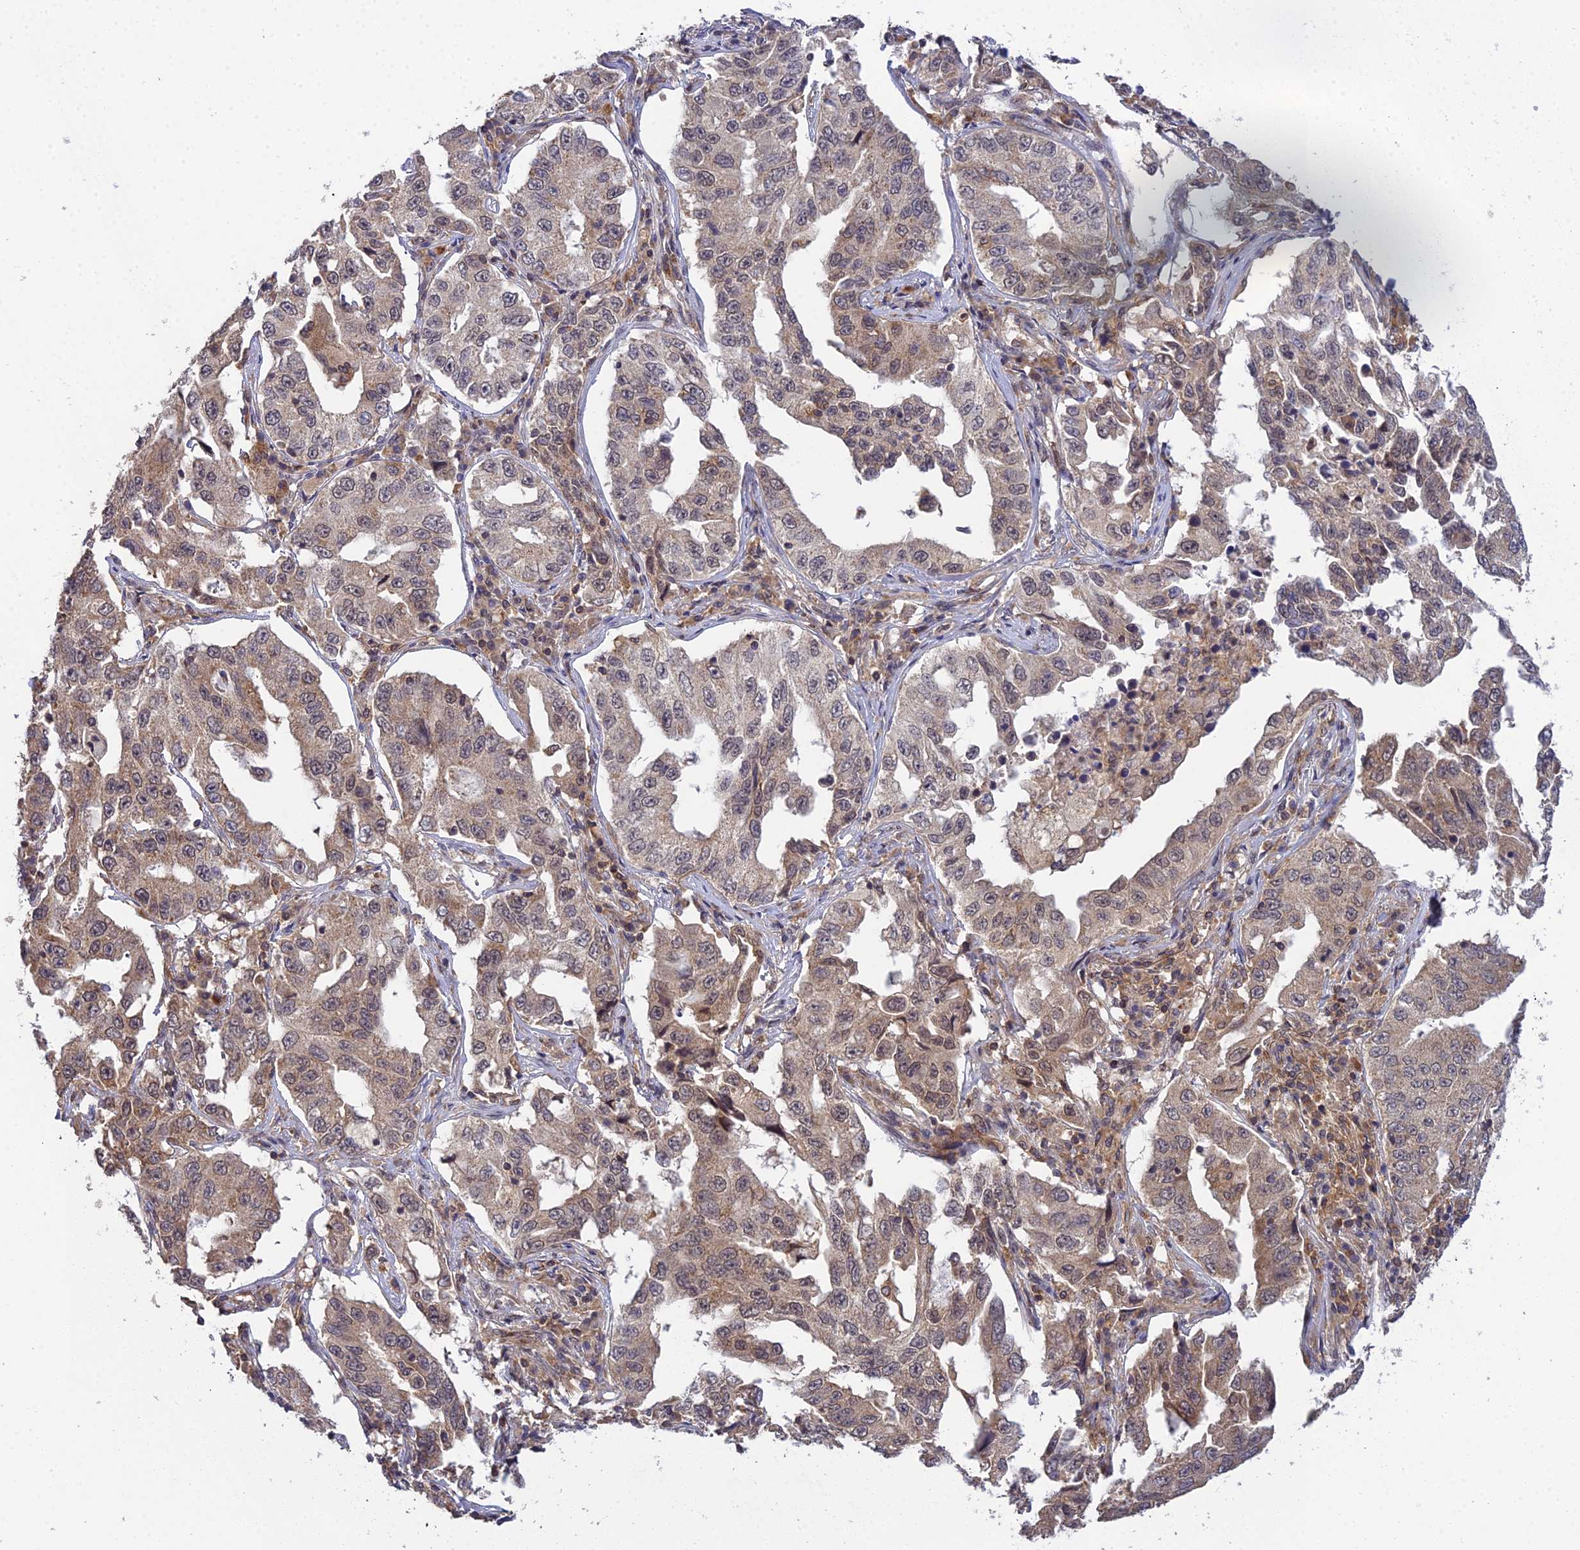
{"staining": {"intensity": "weak", "quantity": ">75%", "location": "cytoplasmic/membranous"}, "tissue": "lung cancer", "cell_type": "Tumor cells", "image_type": "cancer", "snomed": [{"axis": "morphology", "description": "Adenocarcinoma, NOS"}, {"axis": "topography", "description": "Lung"}], "caption": "Lung cancer was stained to show a protein in brown. There is low levels of weak cytoplasmic/membranous expression in approximately >75% of tumor cells.", "gene": "TPRX1", "patient": {"sex": "female", "age": 51}}